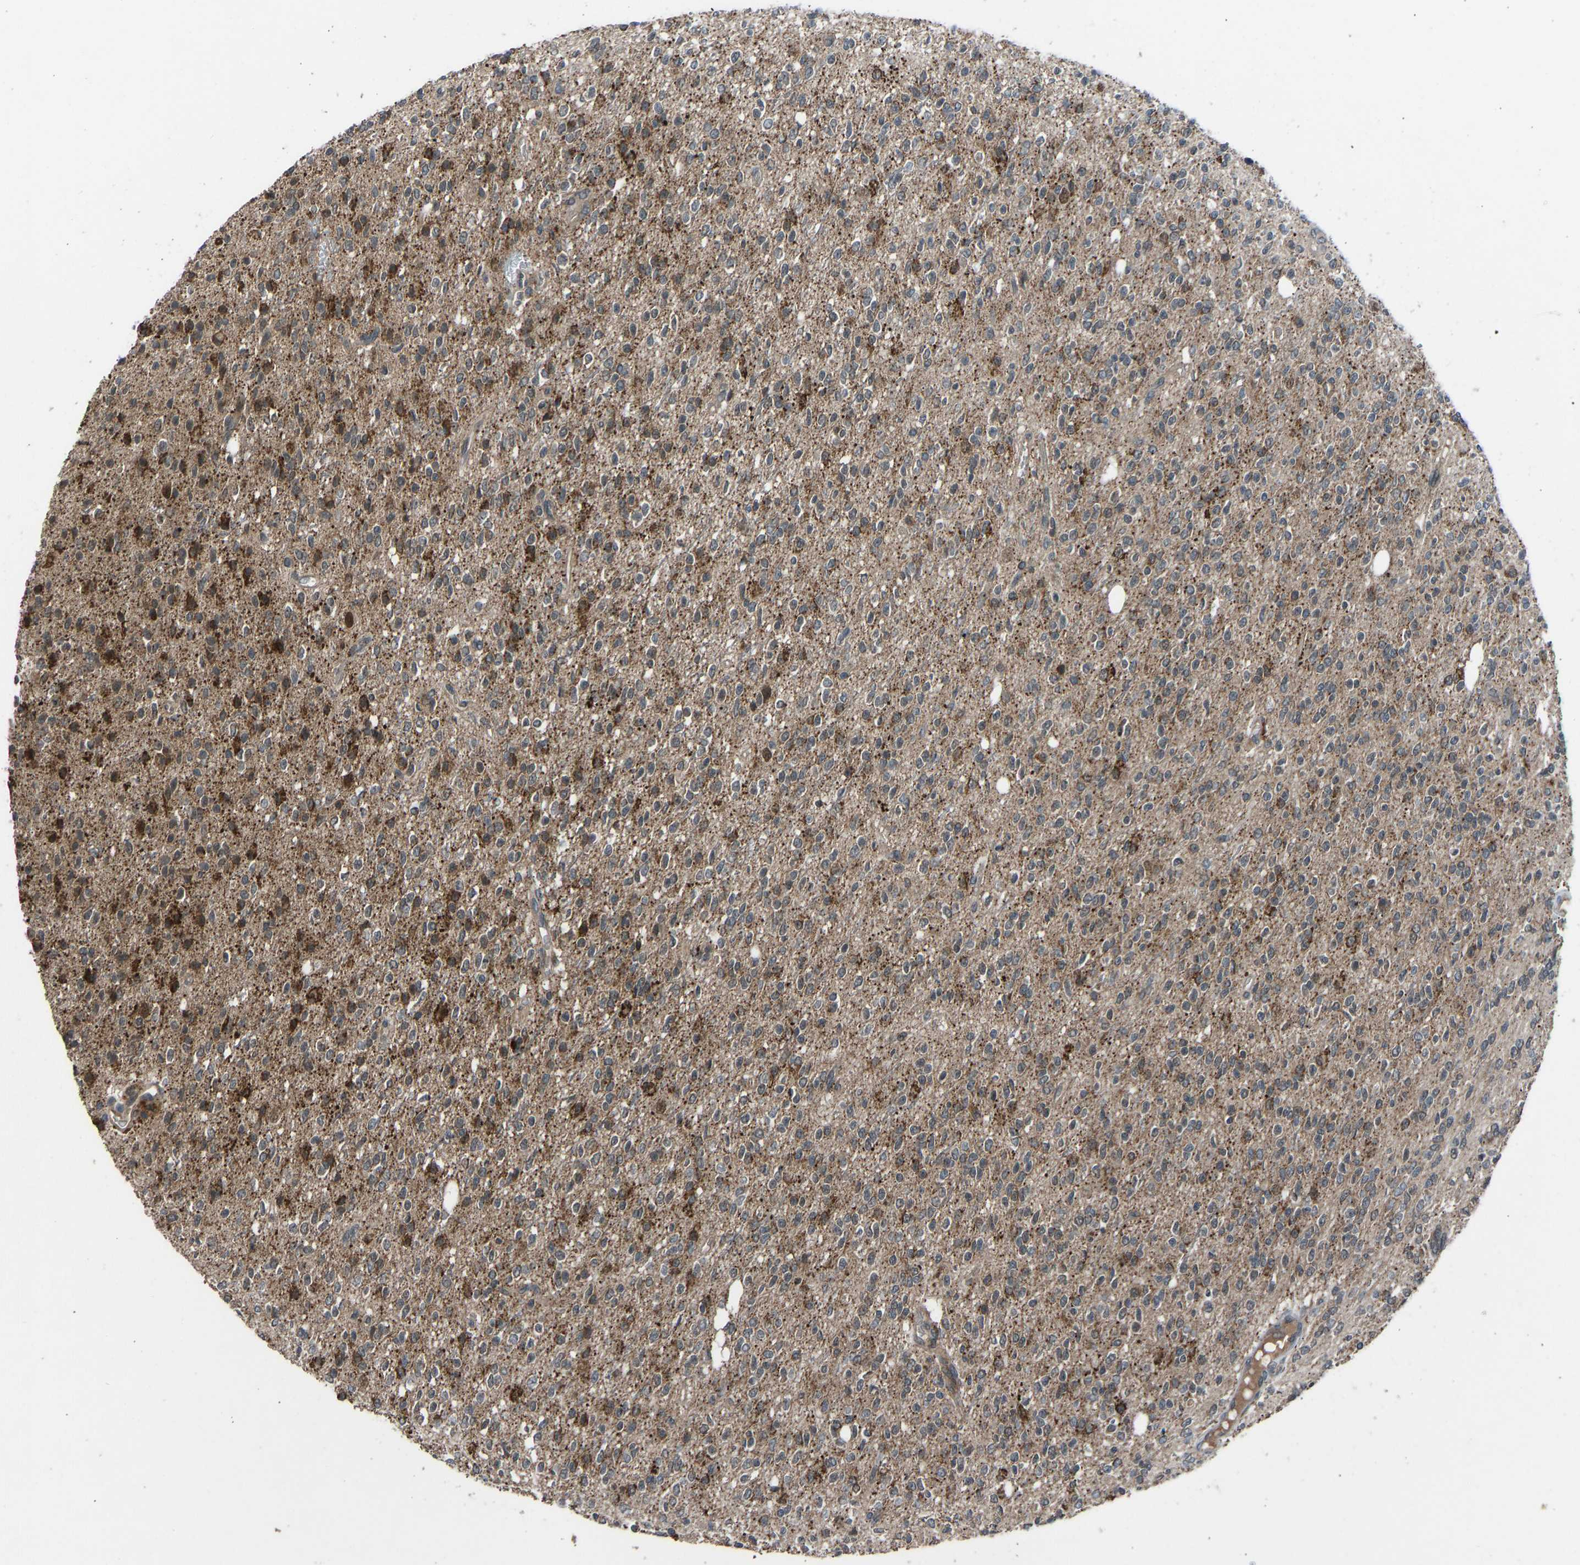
{"staining": {"intensity": "moderate", "quantity": "25%-75%", "location": "cytoplasmic/membranous"}, "tissue": "glioma", "cell_type": "Tumor cells", "image_type": "cancer", "snomed": [{"axis": "morphology", "description": "Glioma, malignant, High grade"}, {"axis": "topography", "description": "Brain"}], "caption": "Human high-grade glioma (malignant) stained for a protein (brown) demonstrates moderate cytoplasmic/membranous positive staining in approximately 25%-75% of tumor cells.", "gene": "SLC43A1", "patient": {"sex": "male", "age": 34}}